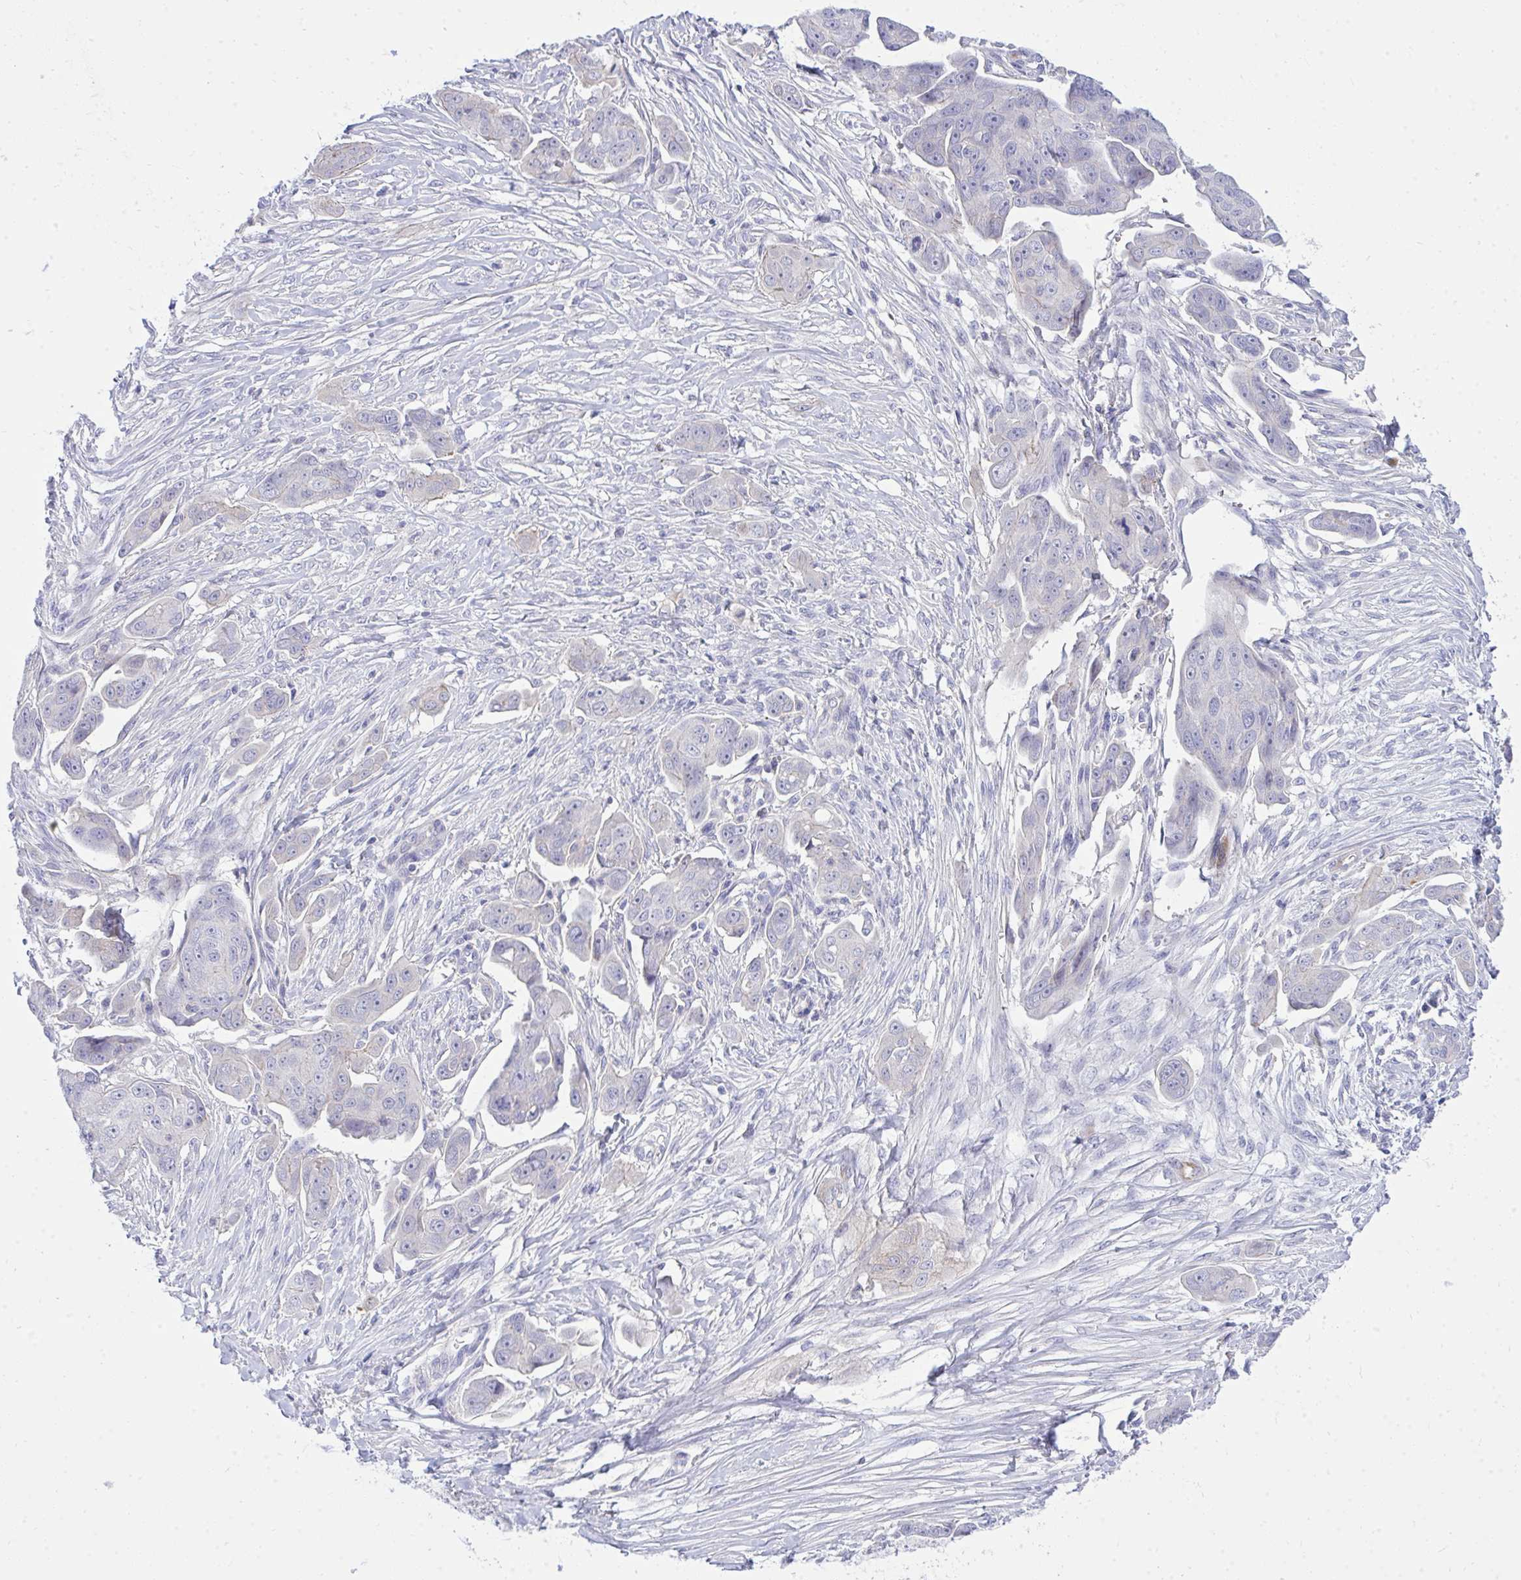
{"staining": {"intensity": "negative", "quantity": "none", "location": "none"}, "tissue": "ovarian cancer", "cell_type": "Tumor cells", "image_type": "cancer", "snomed": [{"axis": "morphology", "description": "Carcinoma, endometroid"}, {"axis": "topography", "description": "Ovary"}], "caption": "A high-resolution histopathology image shows IHC staining of ovarian cancer, which reveals no significant positivity in tumor cells. (DAB (3,3'-diaminobenzidine) immunohistochemistry (IHC) with hematoxylin counter stain).", "gene": "TP53I11", "patient": {"sex": "female", "age": 70}}